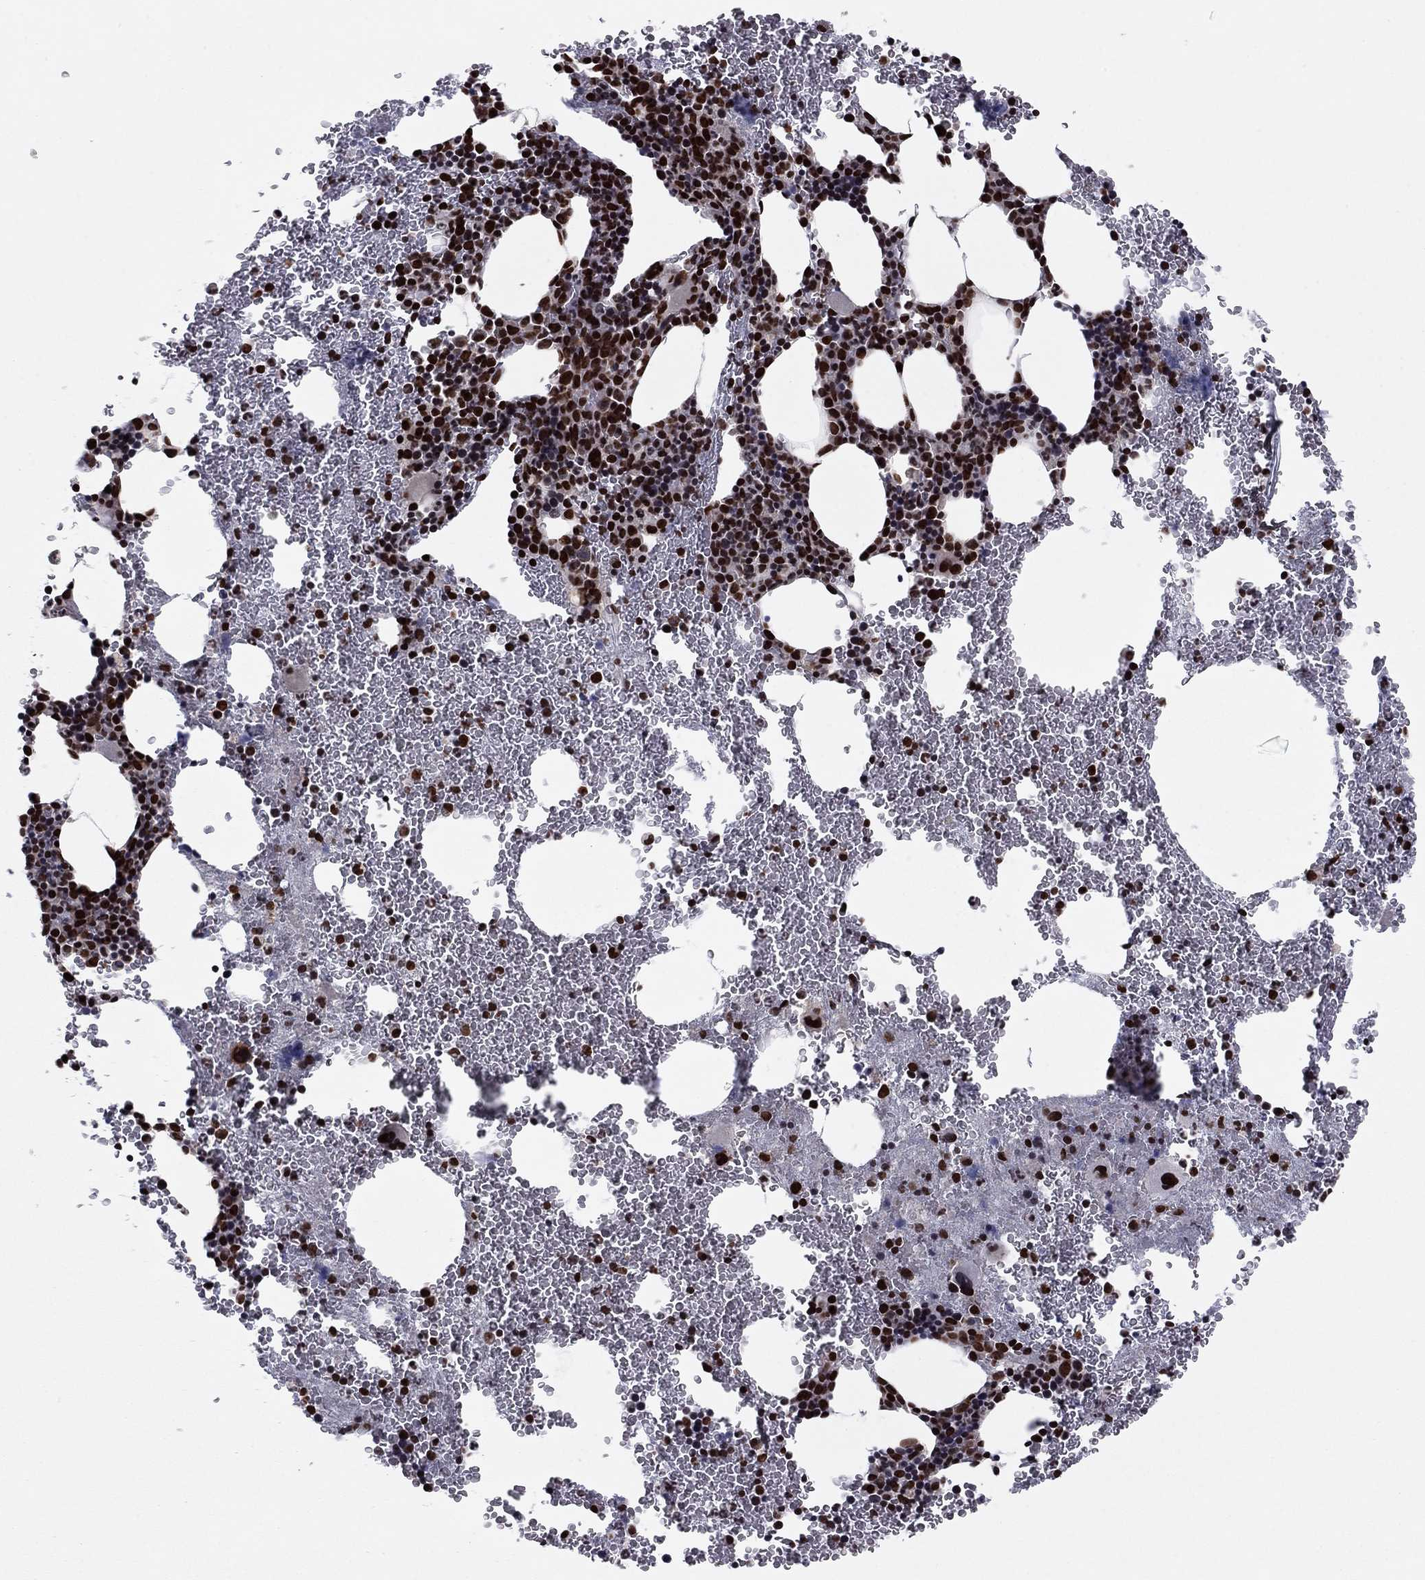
{"staining": {"intensity": "strong", "quantity": ">75%", "location": "nuclear"}, "tissue": "bone marrow", "cell_type": "Hematopoietic cells", "image_type": "normal", "snomed": [{"axis": "morphology", "description": "Normal tissue, NOS"}, {"axis": "topography", "description": "Bone marrow"}], "caption": "A brown stain shows strong nuclear positivity of a protein in hematopoietic cells of normal bone marrow. (brown staining indicates protein expression, while blue staining denotes nuclei).", "gene": "USP54", "patient": {"sex": "male", "age": 50}}